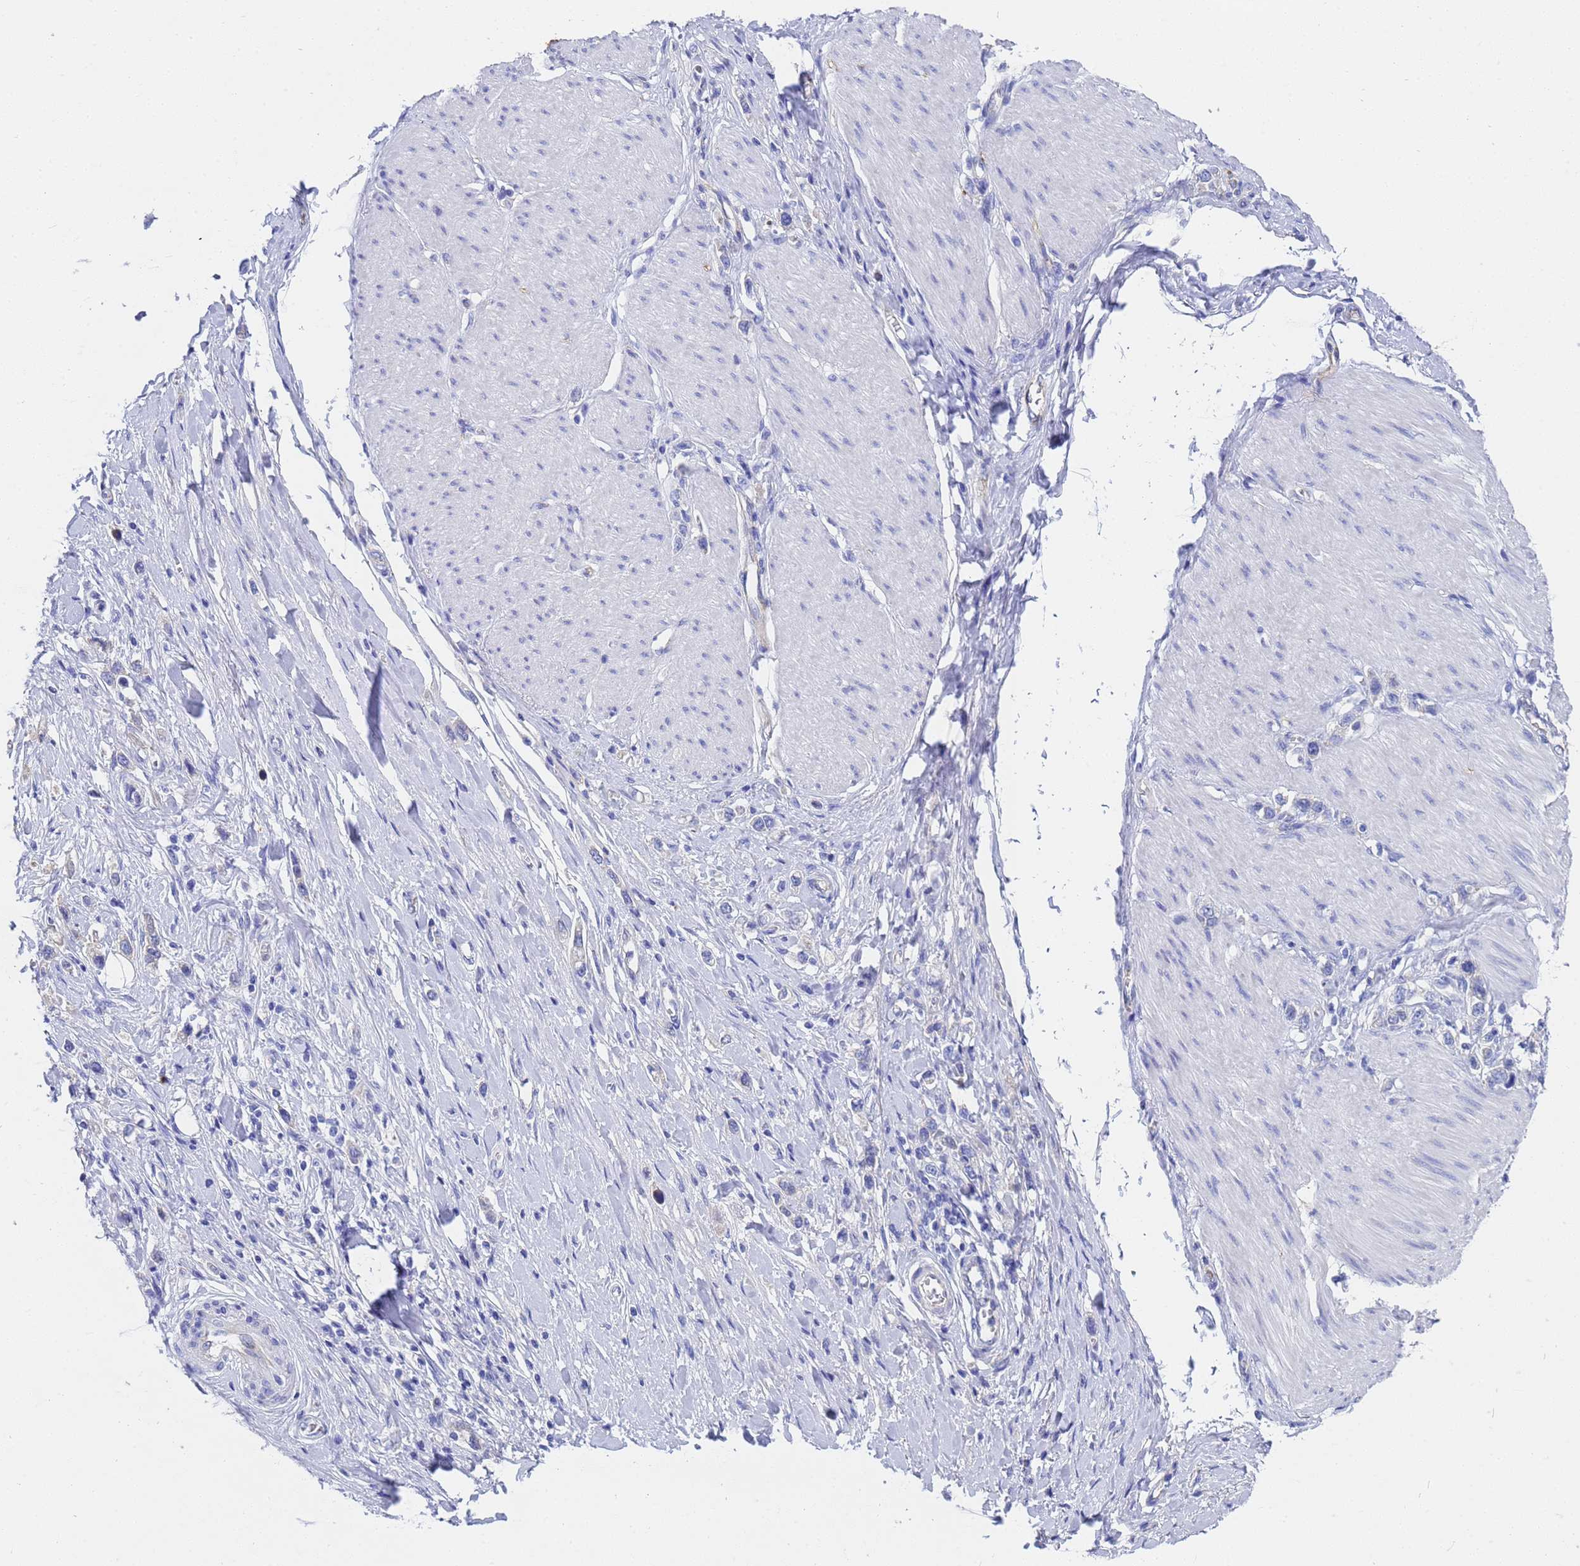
{"staining": {"intensity": "negative", "quantity": "none", "location": "none"}, "tissue": "stomach cancer", "cell_type": "Tumor cells", "image_type": "cancer", "snomed": [{"axis": "morphology", "description": "Adenocarcinoma, NOS"}, {"axis": "topography", "description": "Stomach"}], "caption": "This is an IHC histopathology image of human stomach cancer. There is no expression in tumor cells.", "gene": "TM4SF4", "patient": {"sex": "female", "age": 65}}